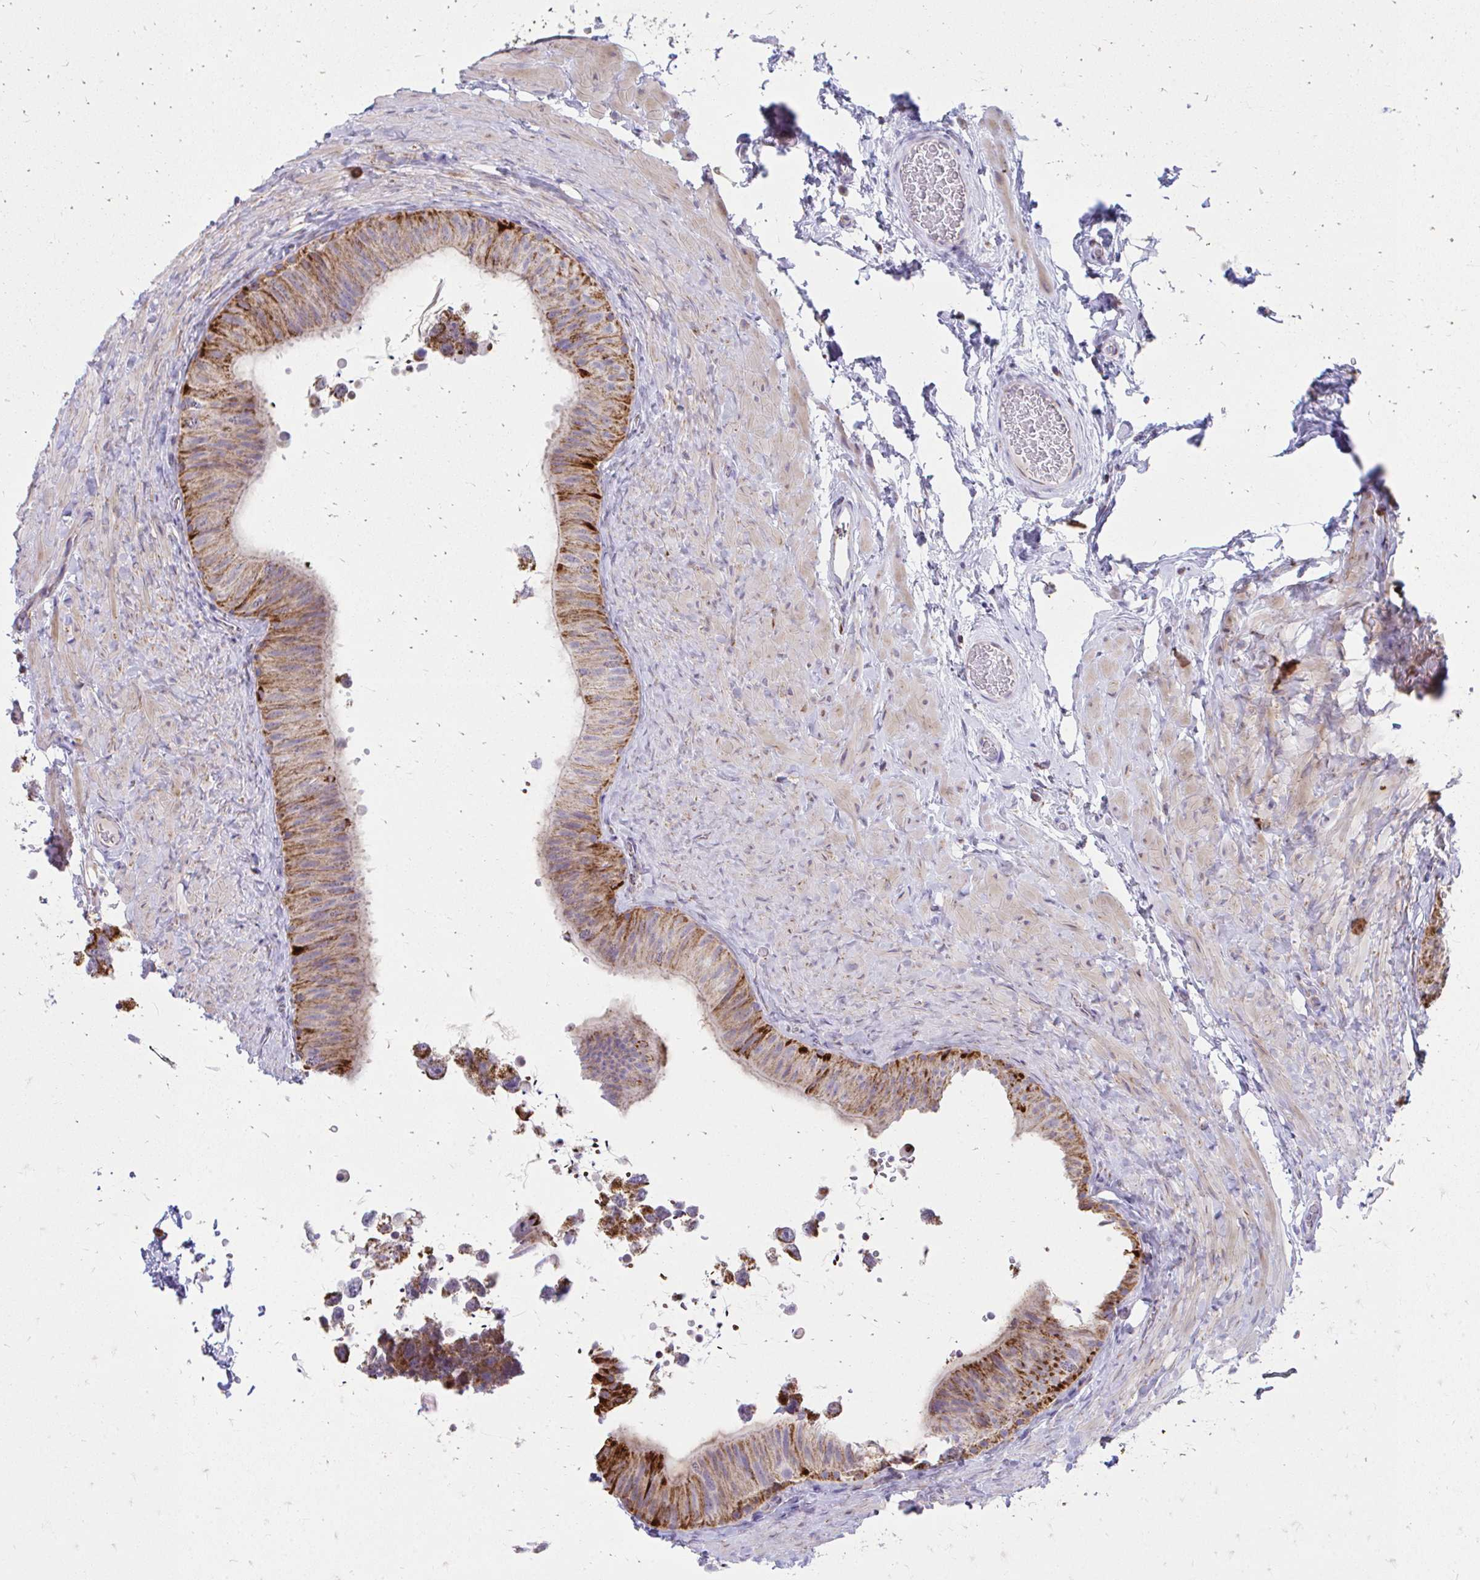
{"staining": {"intensity": "strong", "quantity": "25%-75%", "location": "cytoplasmic/membranous"}, "tissue": "epididymis", "cell_type": "Glandular cells", "image_type": "normal", "snomed": [{"axis": "morphology", "description": "Normal tissue, NOS"}, {"axis": "topography", "description": "Epididymis, spermatic cord, NOS"}, {"axis": "topography", "description": "Epididymis"}], "caption": "Protein staining reveals strong cytoplasmic/membranous staining in about 25%-75% of glandular cells in normal epididymis. (Brightfield microscopy of DAB IHC at high magnification).", "gene": "MRPL19", "patient": {"sex": "male", "age": 31}}